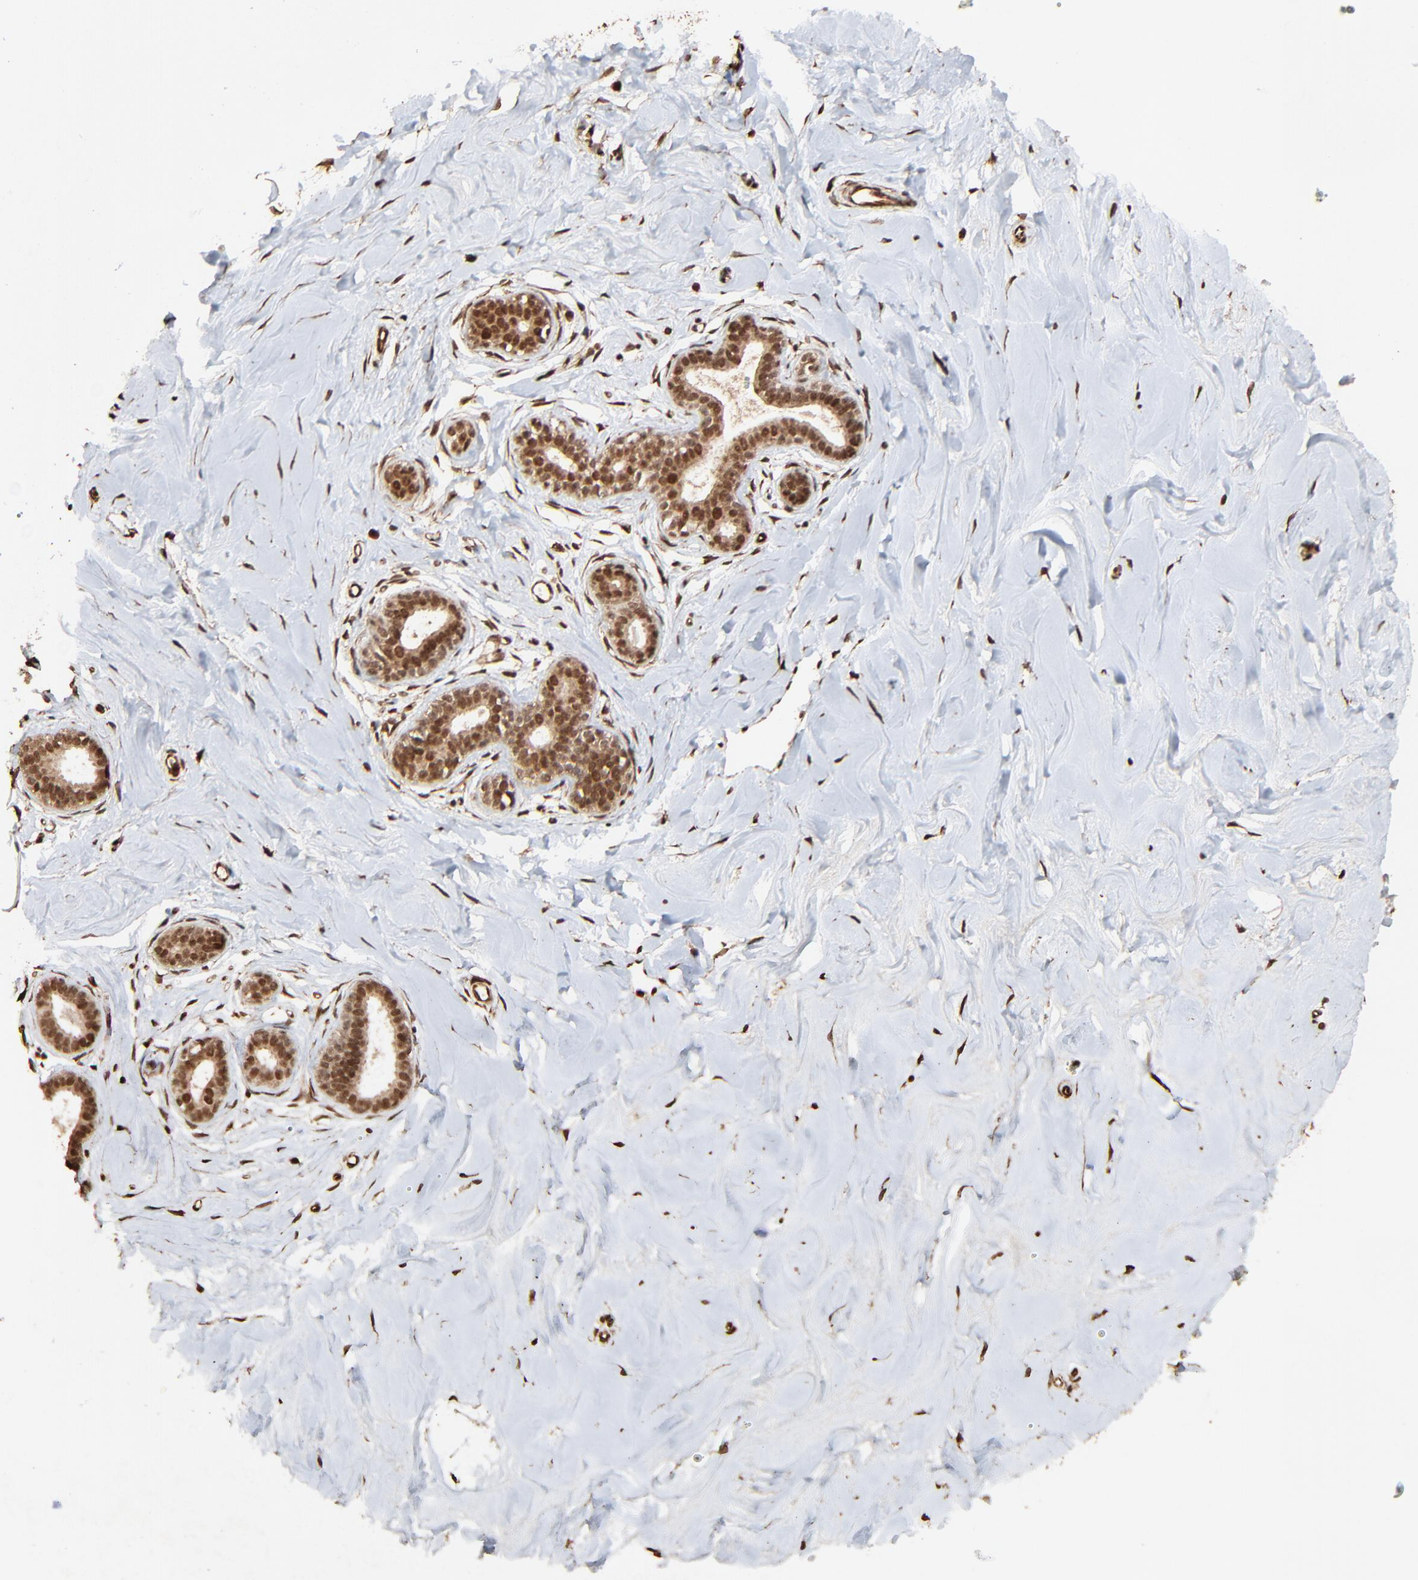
{"staining": {"intensity": "weak", "quantity": "25%-75%", "location": "cytoplasmic/membranous"}, "tissue": "breast", "cell_type": "Adipocytes", "image_type": "normal", "snomed": [{"axis": "morphology", "description": "Normal tissue, NOS"}, {"axis": "topography", "description": "Breast"}], "caption": "Immunohistochemistry (IHC) staining of normal breast, which displays low levels of weak cytoplasmic/membranous staining in approximately 25%-75% of adipocytes indicating weak cytoplasmic/membranous protein expression. The staining was performed using DAB (3,3'-diaminobenzidine) (brown) for protein detection and nuclei were counterstained in hematoxylin (blue).", "gene": "FAM227A", "patient": {"sex": "female", "age": 23}}